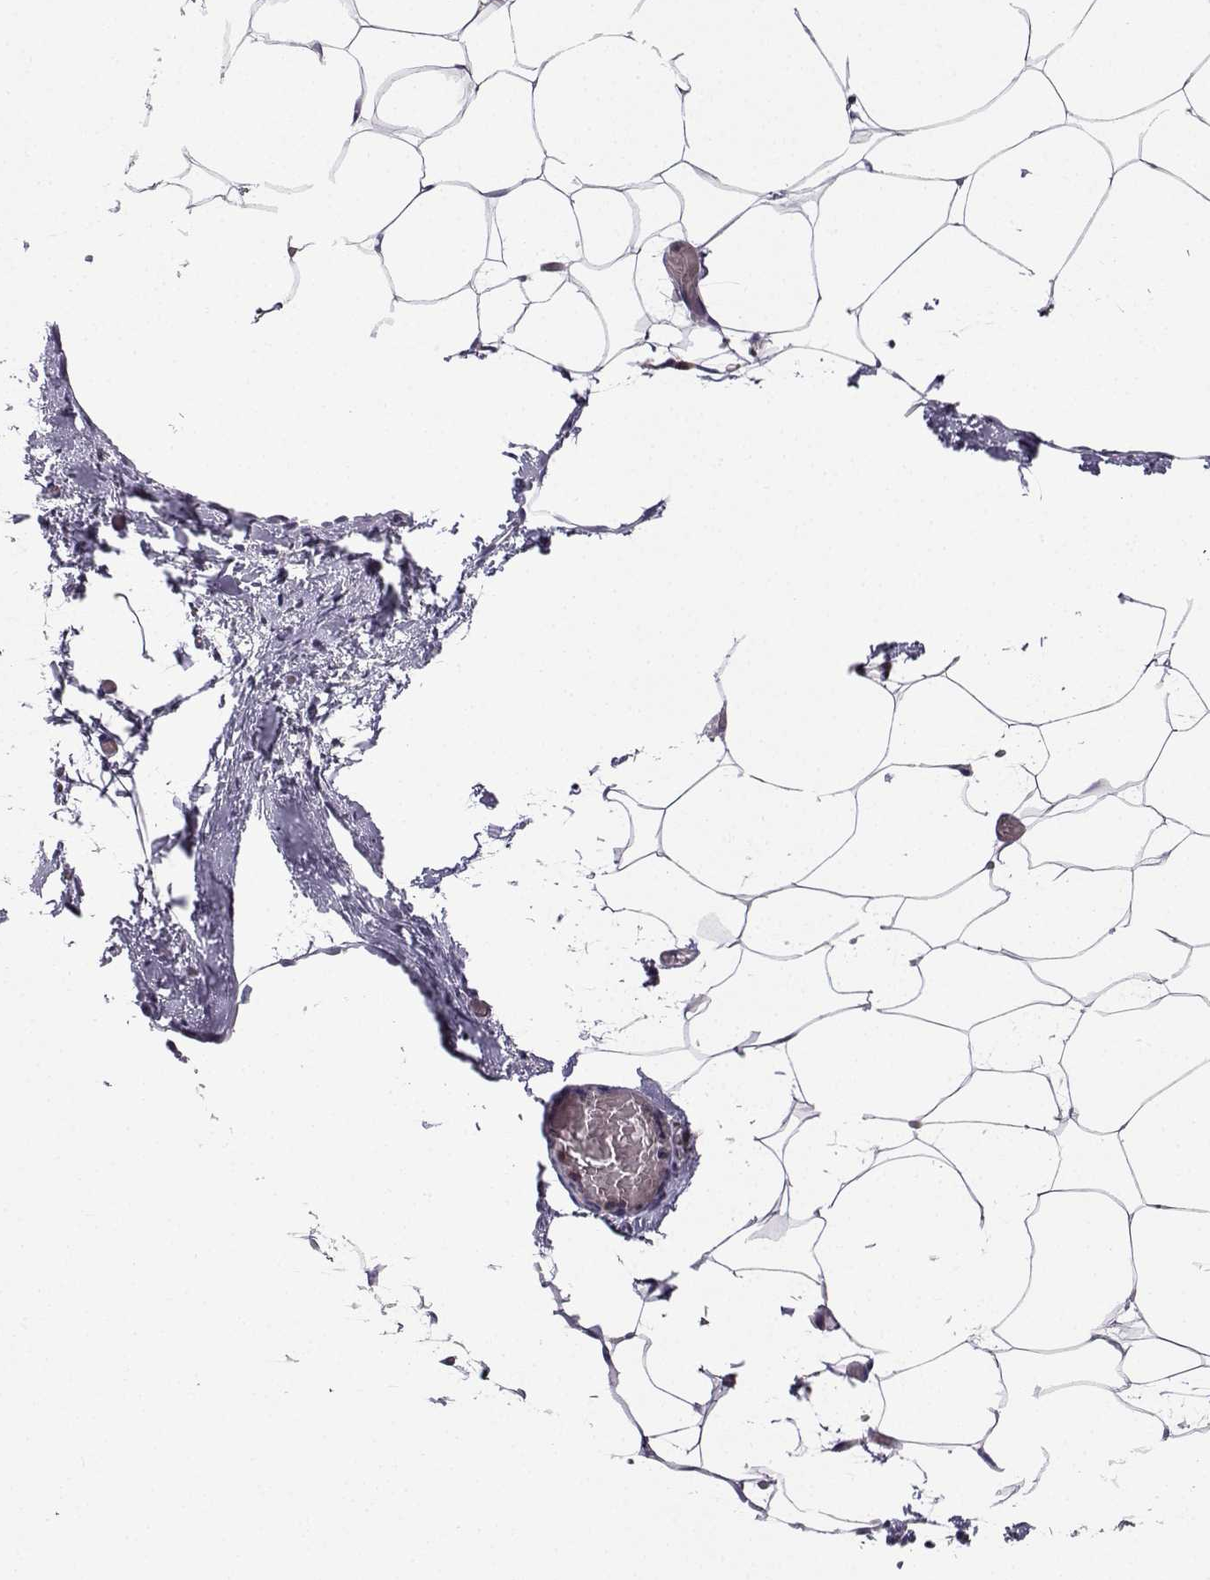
{"staining": {"intensity": "negative", "quantity": "none", "location": "none"}, "tissue": "adipose tissue", "cell_type": "Adipocytes", "image_type": "normal", "snomed": [{"axis": "morphology", "description": "Normal tissue, NOS"}, {"axis": "topography", "description": "Adipose tissue"}], "caption": "Protein analysis of benign adipose tissue exhibits no significant staining in adipocytes.", "gene": "DOCK10", "patient": {"sex": "male", "age": 57}}